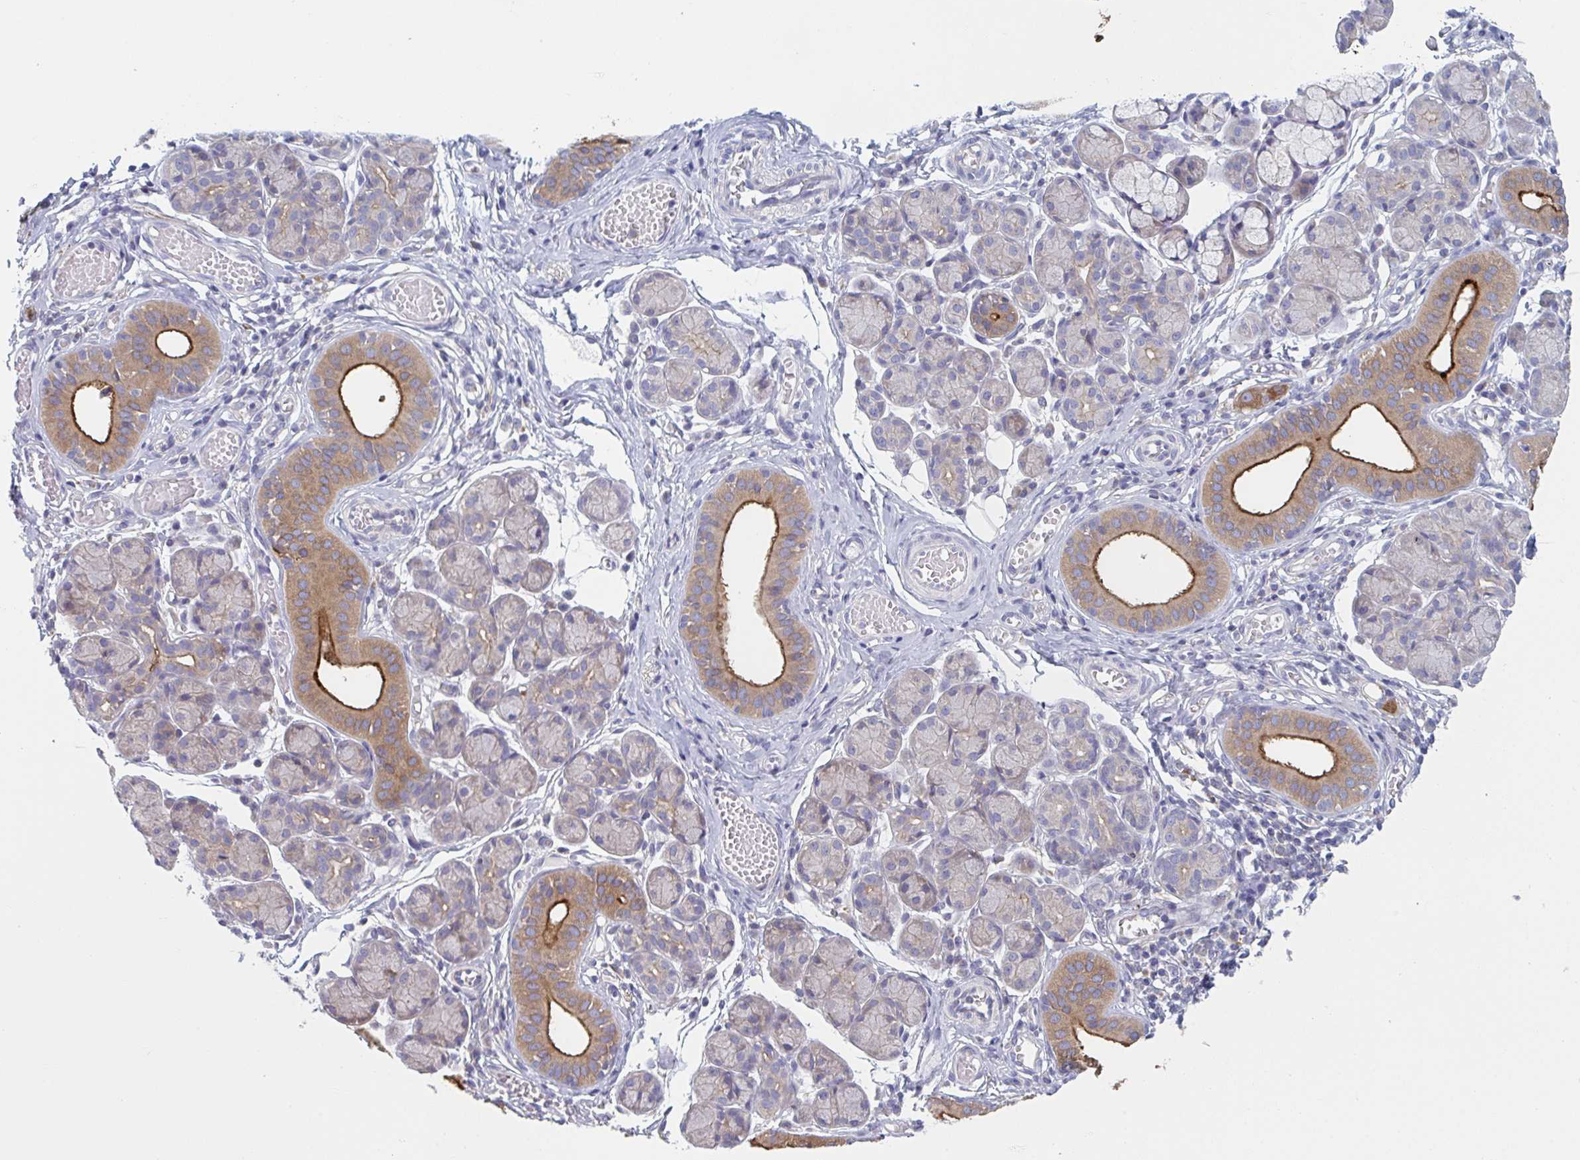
{"staining": {"intensity": "moderate", "quantity": "<25%", "location": "cytoplasmic/membranous"}, "tissue": "salivary gland", "cell_type": "Glandular cells", "image_type": "normal", "snomed": [{"axis": "morphology", "description": "Normal tissue, NOS"}, {"axis": "morphology", "description": "Inflammation, NOS"}, {"axis": "topography", "description": "Lymph node"}, {"axis": "topography", "description": "Salivary gland"}], "caption": "Immunohistochemistry photomicrograph of normal salivary gland: human salivary gland stained using IHC demonstrates low levels of moderate protein expression localized specifically in the cytoplasmic/membranous of glandular cells, appearing as a cytoplasmic/membranous brown color.", "gene": "NIPSNAP1", "patient": {"sex": "male", "age": 3}}